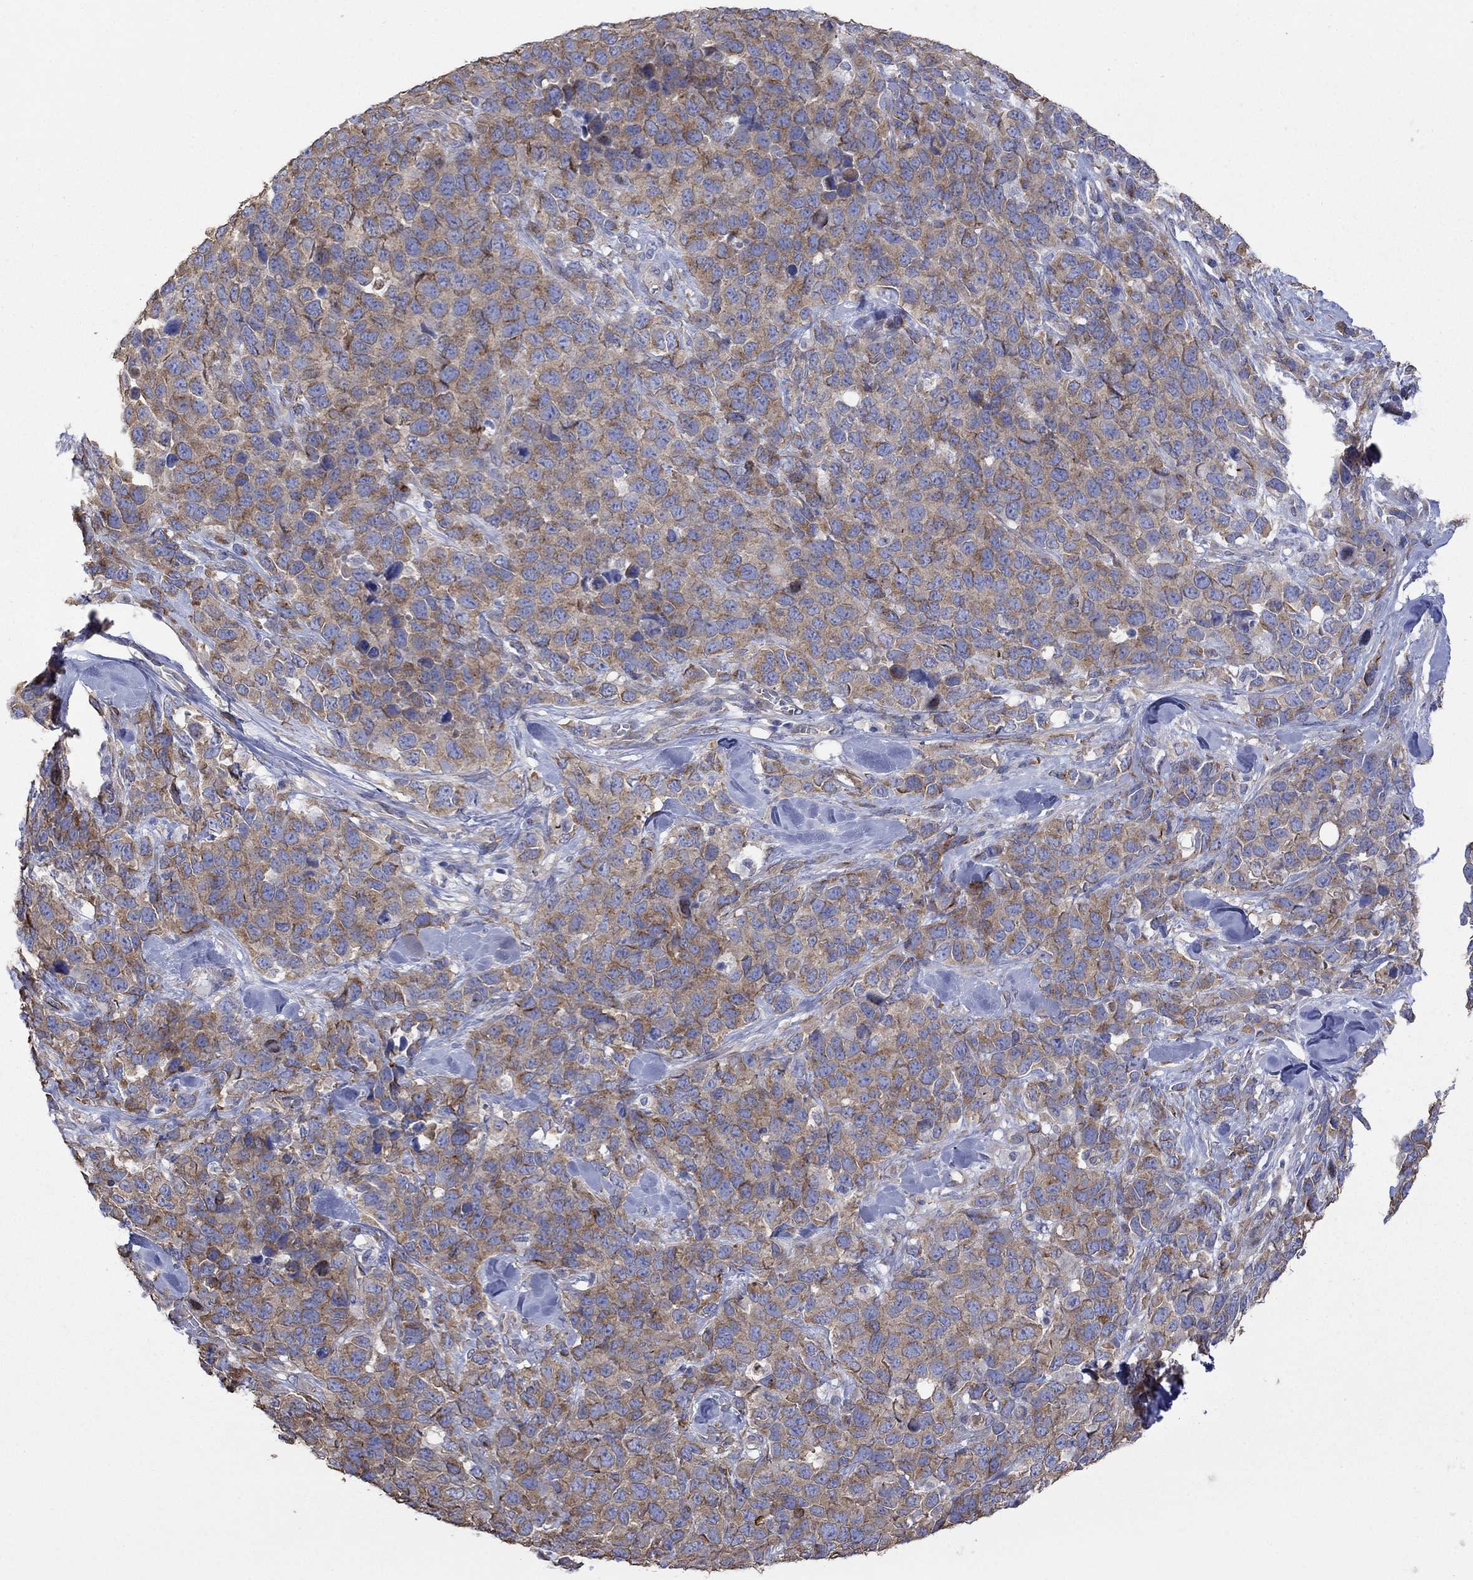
{"staining": {"intensity": "moderate", "quantity": "25%-75%", "location": "cytoplasmic/membranous"}, "tissue": "melanoma", "cell_type": "Tumor cells", "image_type": "cancer", "snomed": [{"axis": "morphology", "description": "Malignant melanoma, Metastatic site"}, {"axis": "topography", "description": "Skin"}], "caption": "An immunohistochemistry micrograph of neoplastic tissue is shown. Protein staining in brown highlights moderate cytoplasmic/membranous positivity in malignant melanoma (metastatic site) within tumor cells.", "gene": "TPRN", "patient": {"sex": "male", "age": 84}}